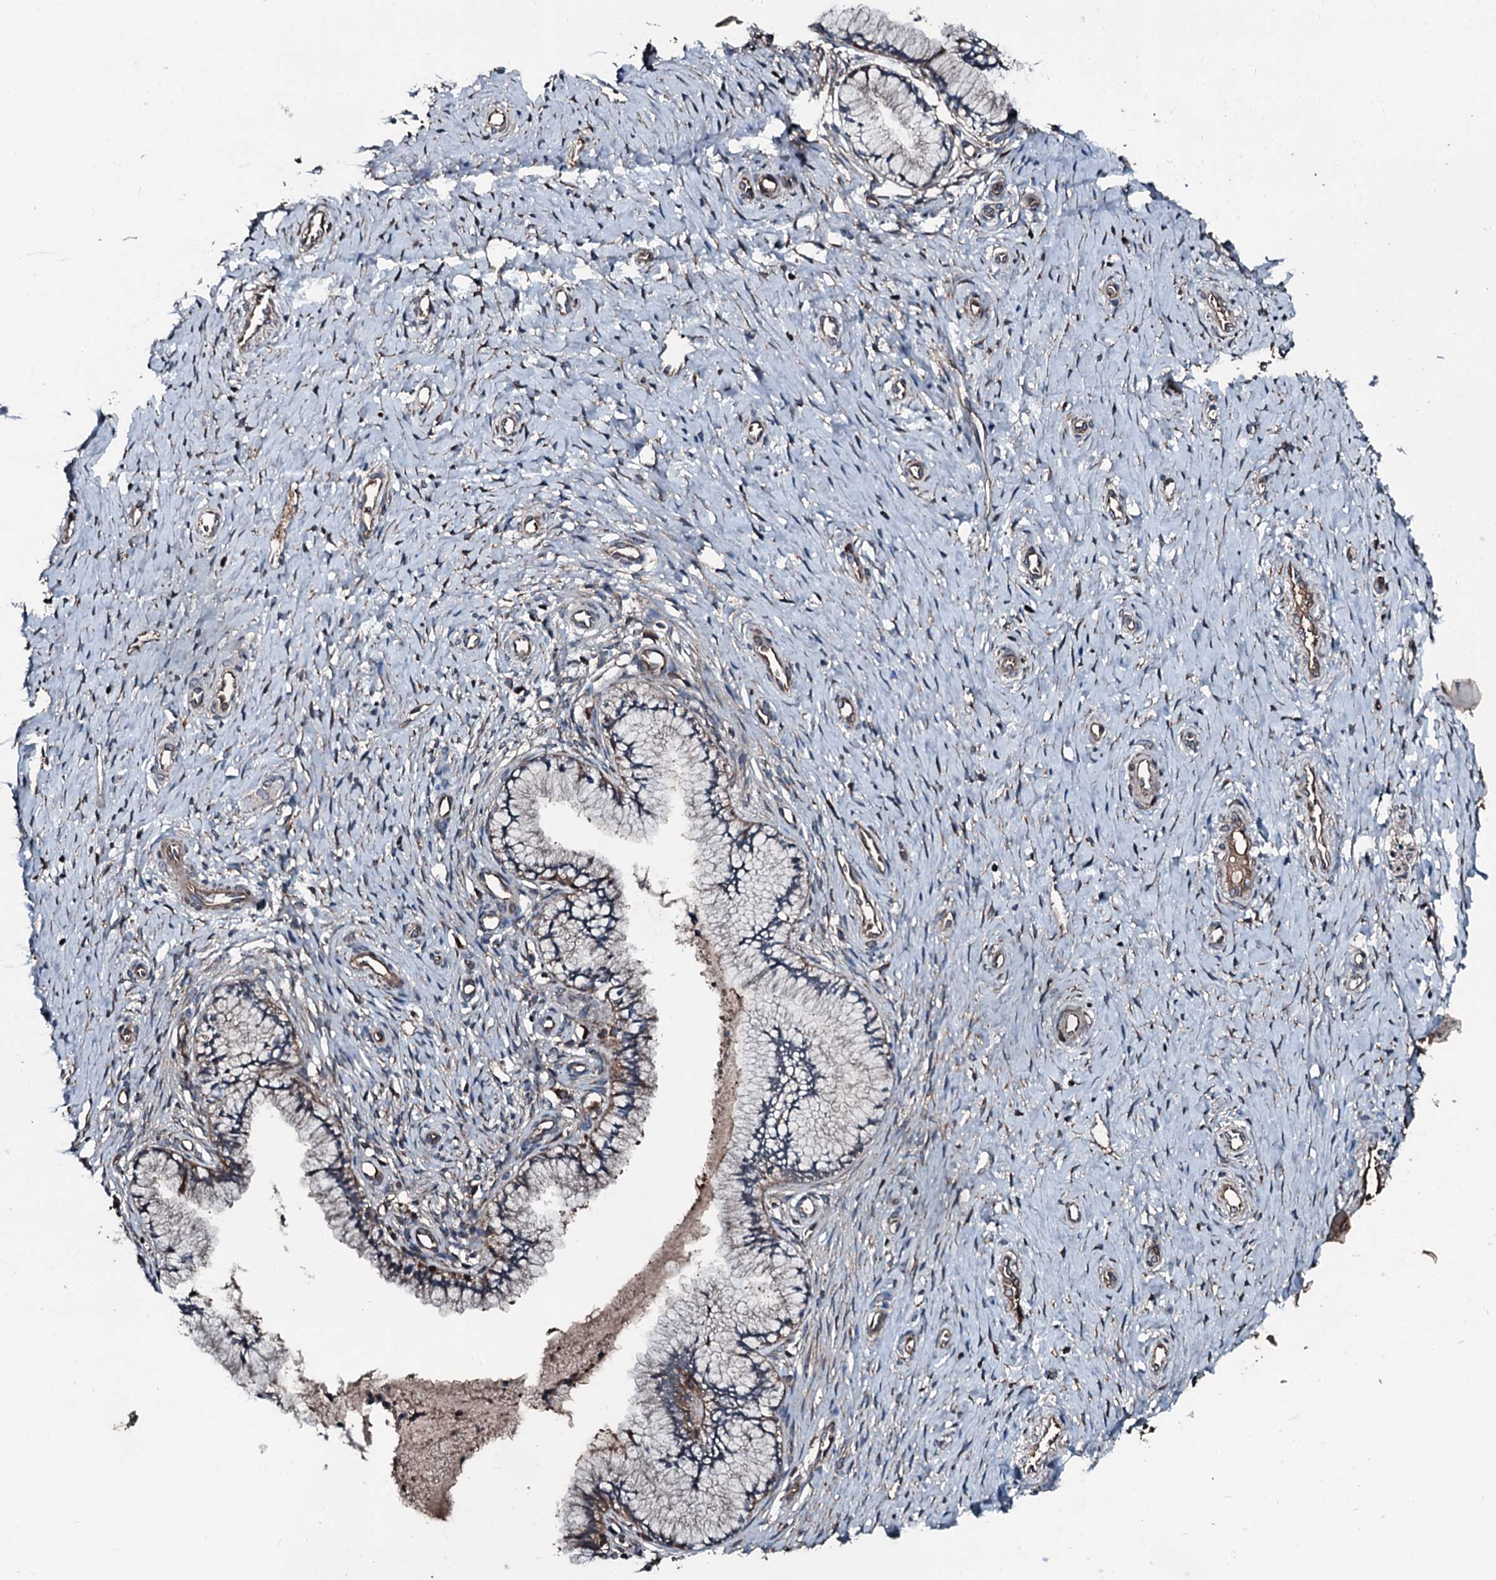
{"staining": {"intensity": "moderate", "quantity": ">75%", "location": "cytoplasmic/membranous"}, "tissue": "cervix", "cell_type": "Glandular cells", "image_type": "normal", "snomed": [{"axis": "morphology", "description": "Normal tissue, NOS"}, {"axis": "topography", "description": "Cervix"}], "caption": "This photomicrograph exhibits benign cervix stained with immunohistochemistry (IHC) to label a protein in brown. The cytoplasmic/membranous of glandular cells show moderate positivity for the protein. Nuclei are counter-stained blue.", "gene": "AARS1", "patient": {"sex": "female", "age": 36}}